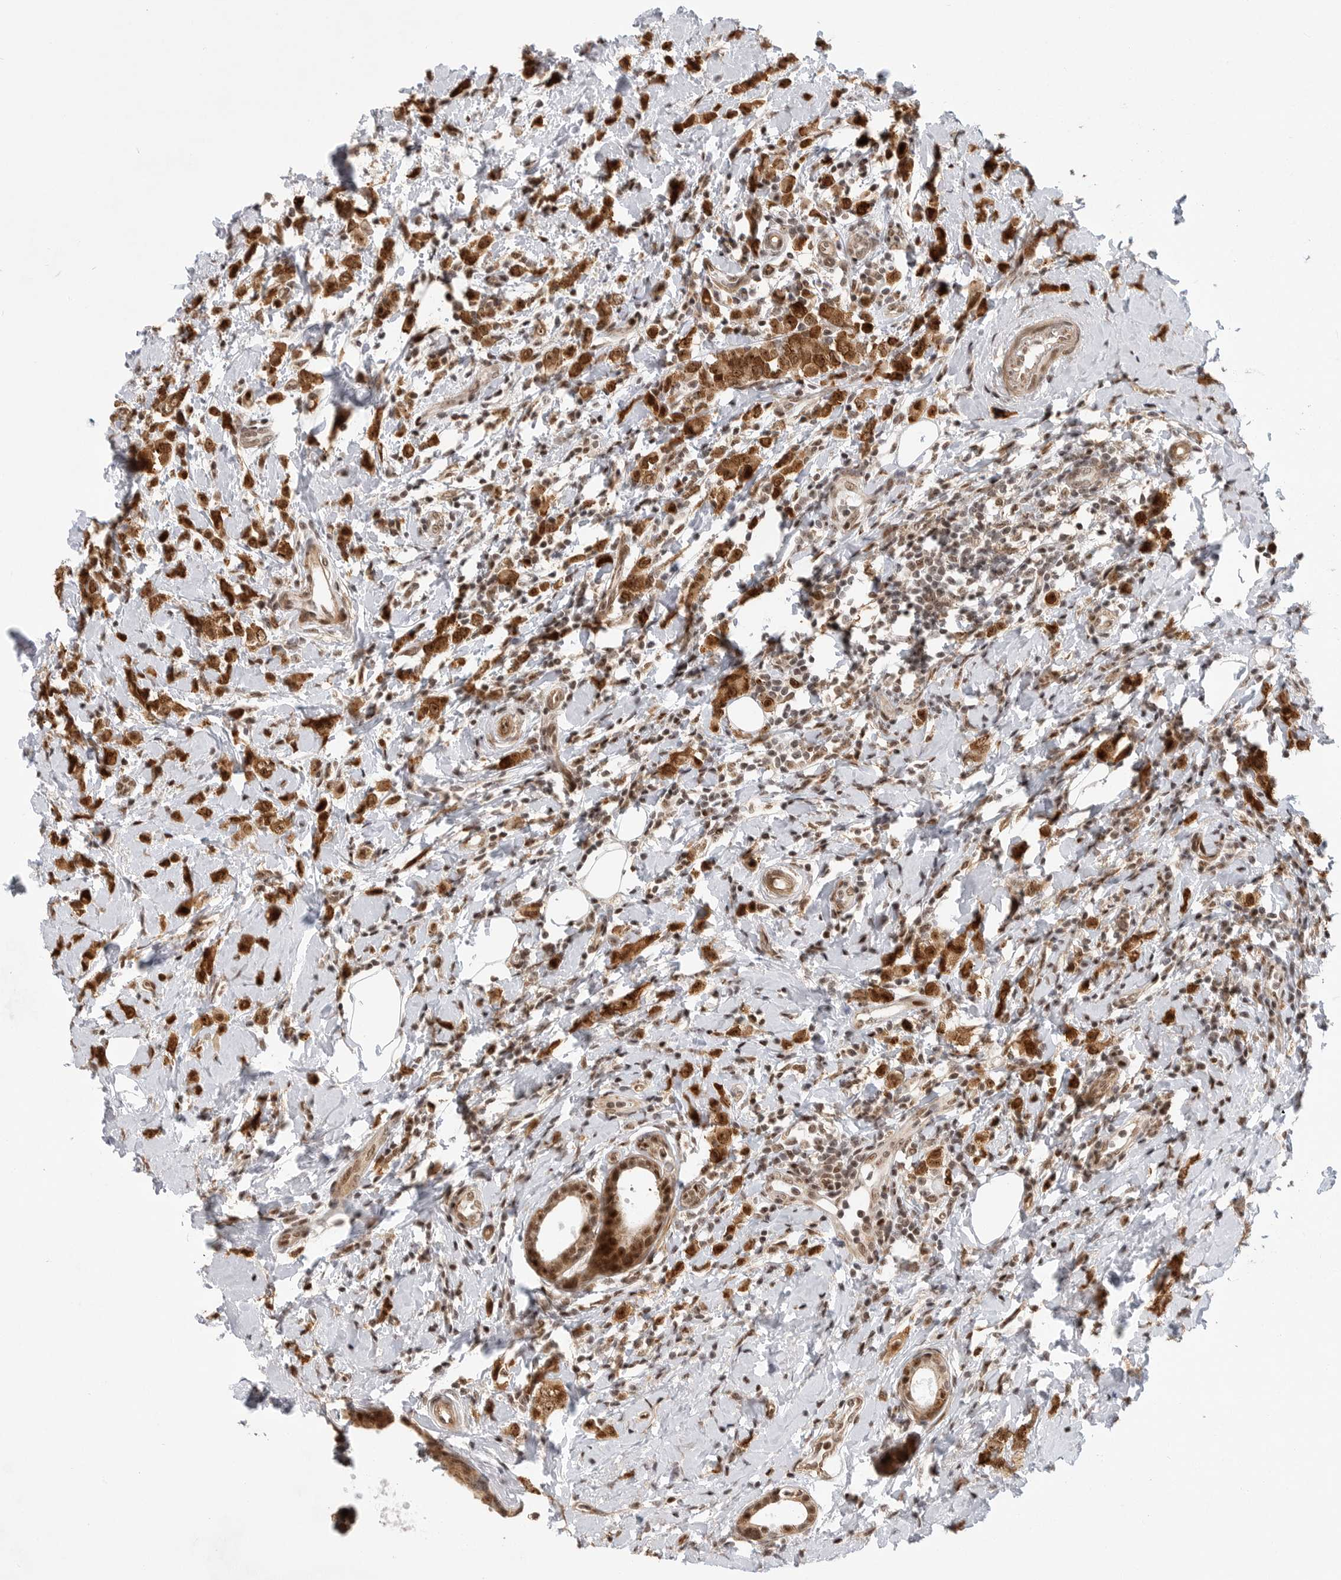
{"staining": {"intensity": "strong", "quantity": ">75%", "location": "cytoplasmic/membranous,nuclear"}, "tissue": "breast cancer", "cell_type": "Tumor cells", "image_type": "cancer", "snomed": [{"axis": "morphology", "description": "Lobular carcinoma"}, {"axis": "topography", "description": "Breast"}], "caption": "Immunohistochemistry photomicrograph of human breast cancer (lobular carcinoma) stained for a protein (brown), which demonstrates high levels of strong cytoplasmic/membranous and nuclear staining in approximately >75% of tumor cells.", "gene": "GPATCH2", "patient": {"sex": "female", "age": 47}}